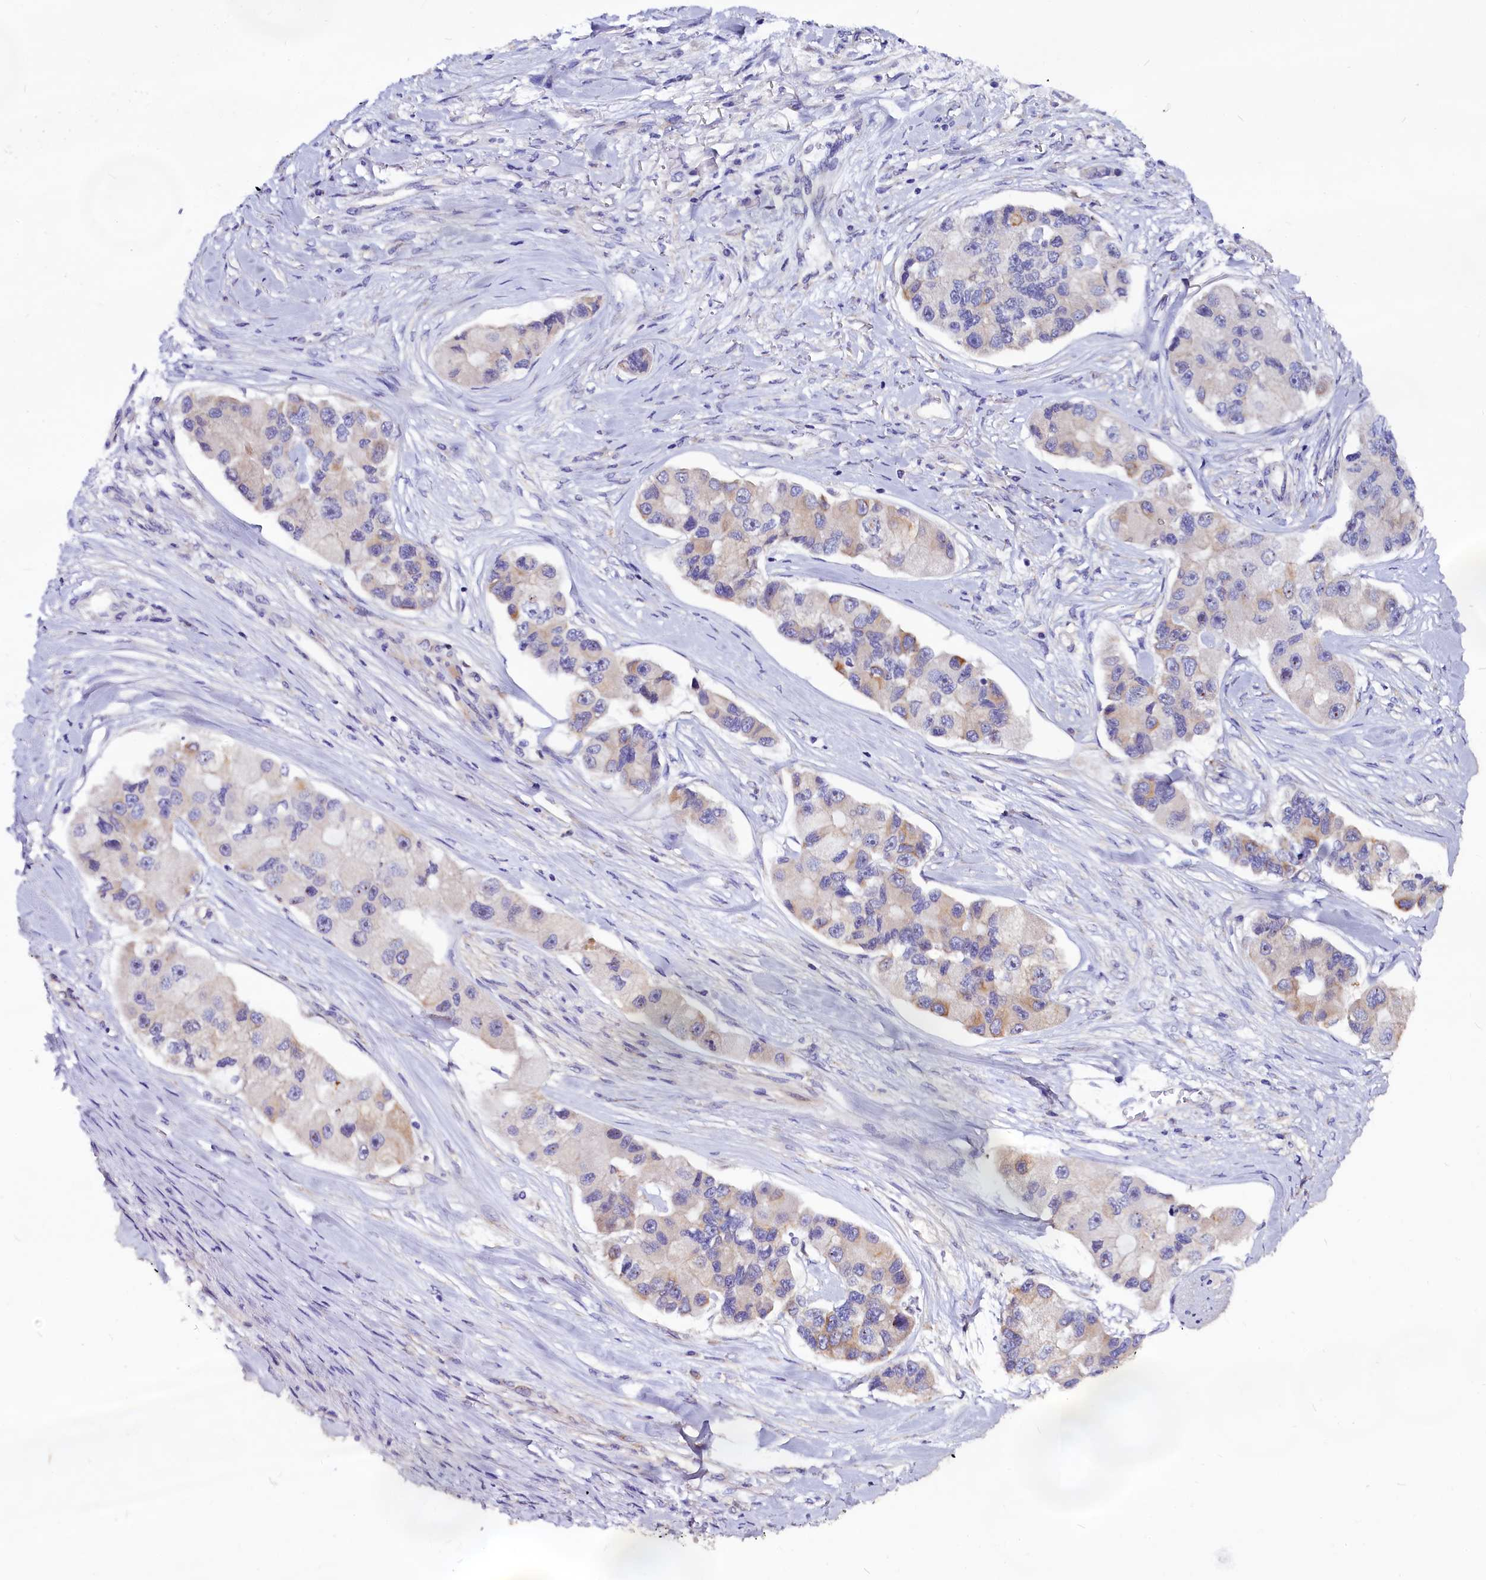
{"staining": {"intensity": "moderate", "quantity": "<25%", "location": "cytoplasmic/membranous"}, "tissue": "lung cancer", "cell_type": "Tumor cells", "image_type": "cancer", "snomed": [{"axis": "morphology", "description": "Adenocarcinoma, NOS"}, {"axis": "topography", "description": "Lung"}], "caption": "Immunohistochemistry (IHC) micrograph of neoplastic tissue: lung cancer stained using immunohistochemistry (IHC) exhibits low levels of moderate protein expression localized specifically in the cytoplasmic/membranous of tumor cells, appearing as a cytoplasmic/membranous brown color.", "gene": "CEP170", "patient": {"sex": "female", "age": 54}}